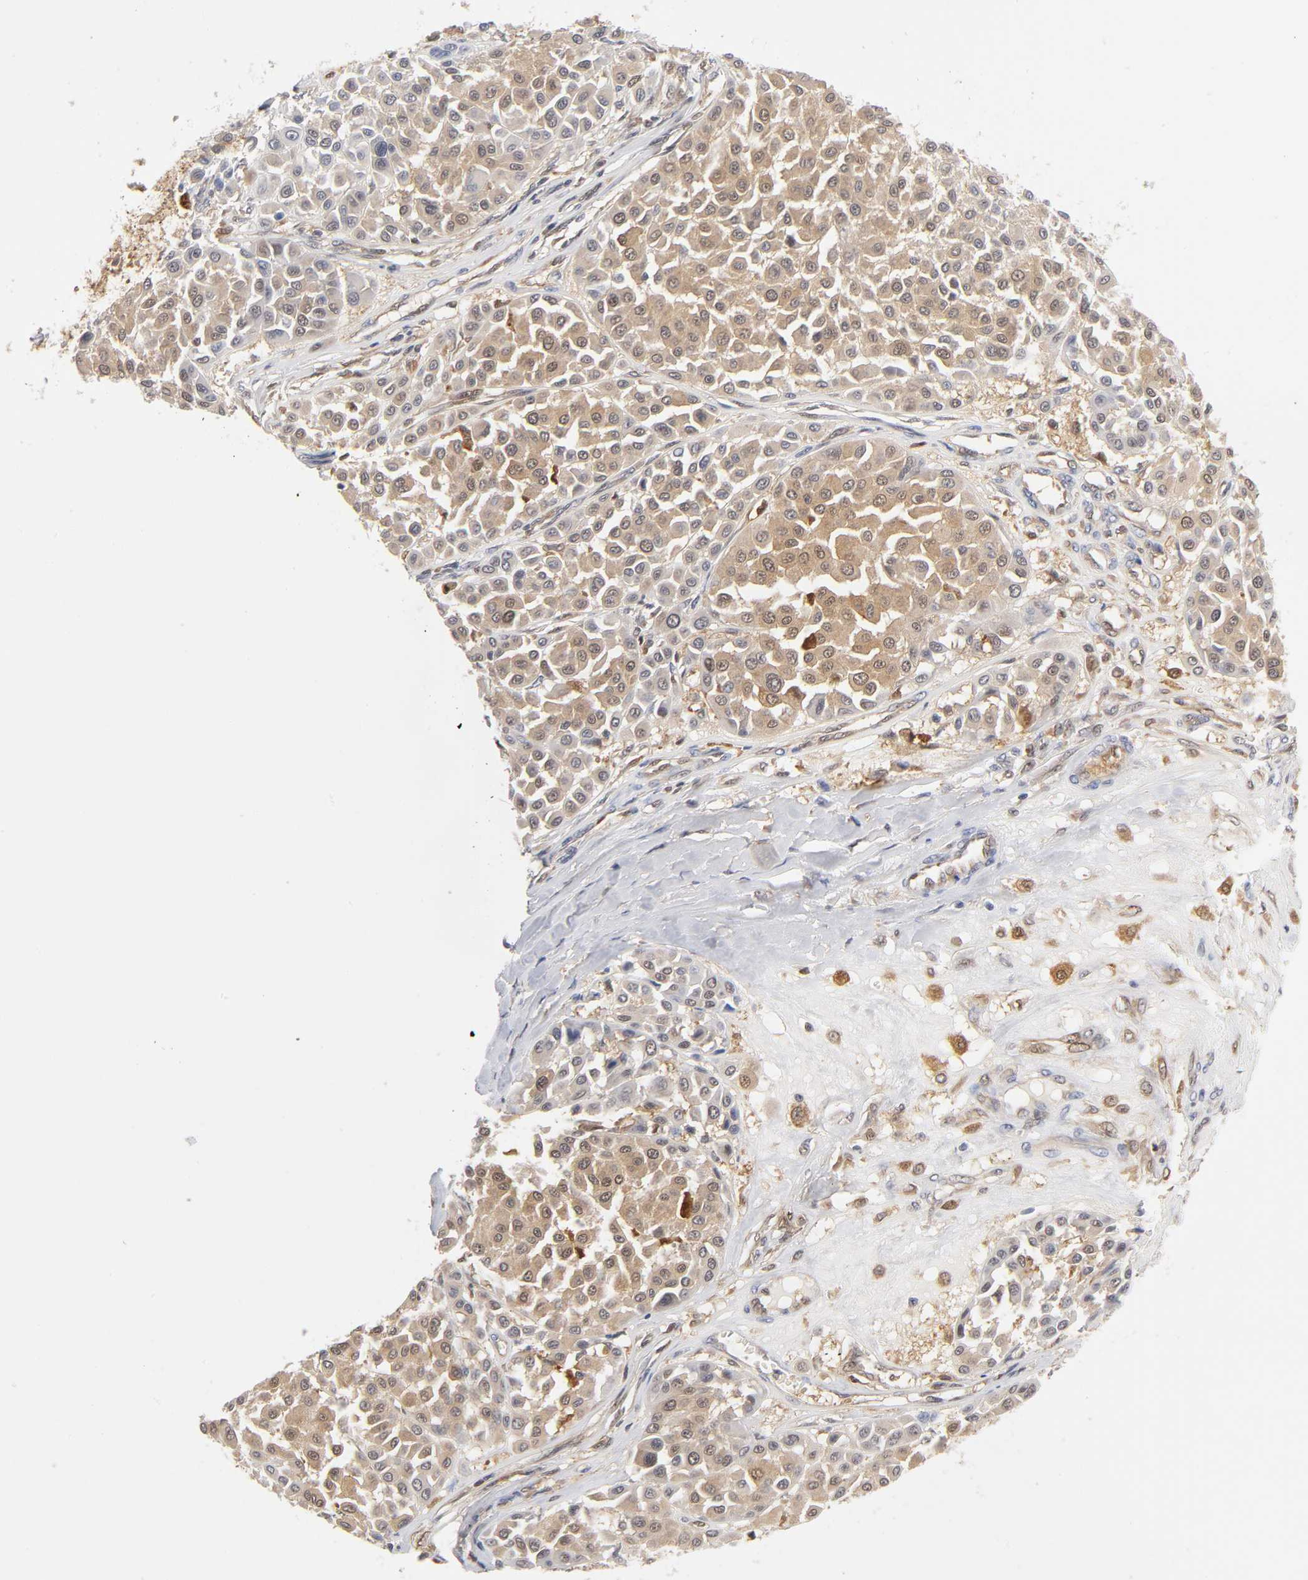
{"staining": {"intensity": "moderate", "quantity": "25%-75%", "location": "cytoplasmic/membranous"}, "tissue": "melanoma", "cell_type": "Tumor cells", "image_type": "cancer", "snomed": [{"axis": "morphology", "description": "Malignant melanoma, Metastatic site"}, {"axis": "topography", "description": "Soft tissue"}], "caption": "Immunohistochemical staining of human malignant melanoma (metastatic site) shows medium levels of moderate cytoplasmic/membranous expression in about 25%-75% of tumor cells.", "gene": "DFFB", "patient": {"sex": "male", "age": 41}}